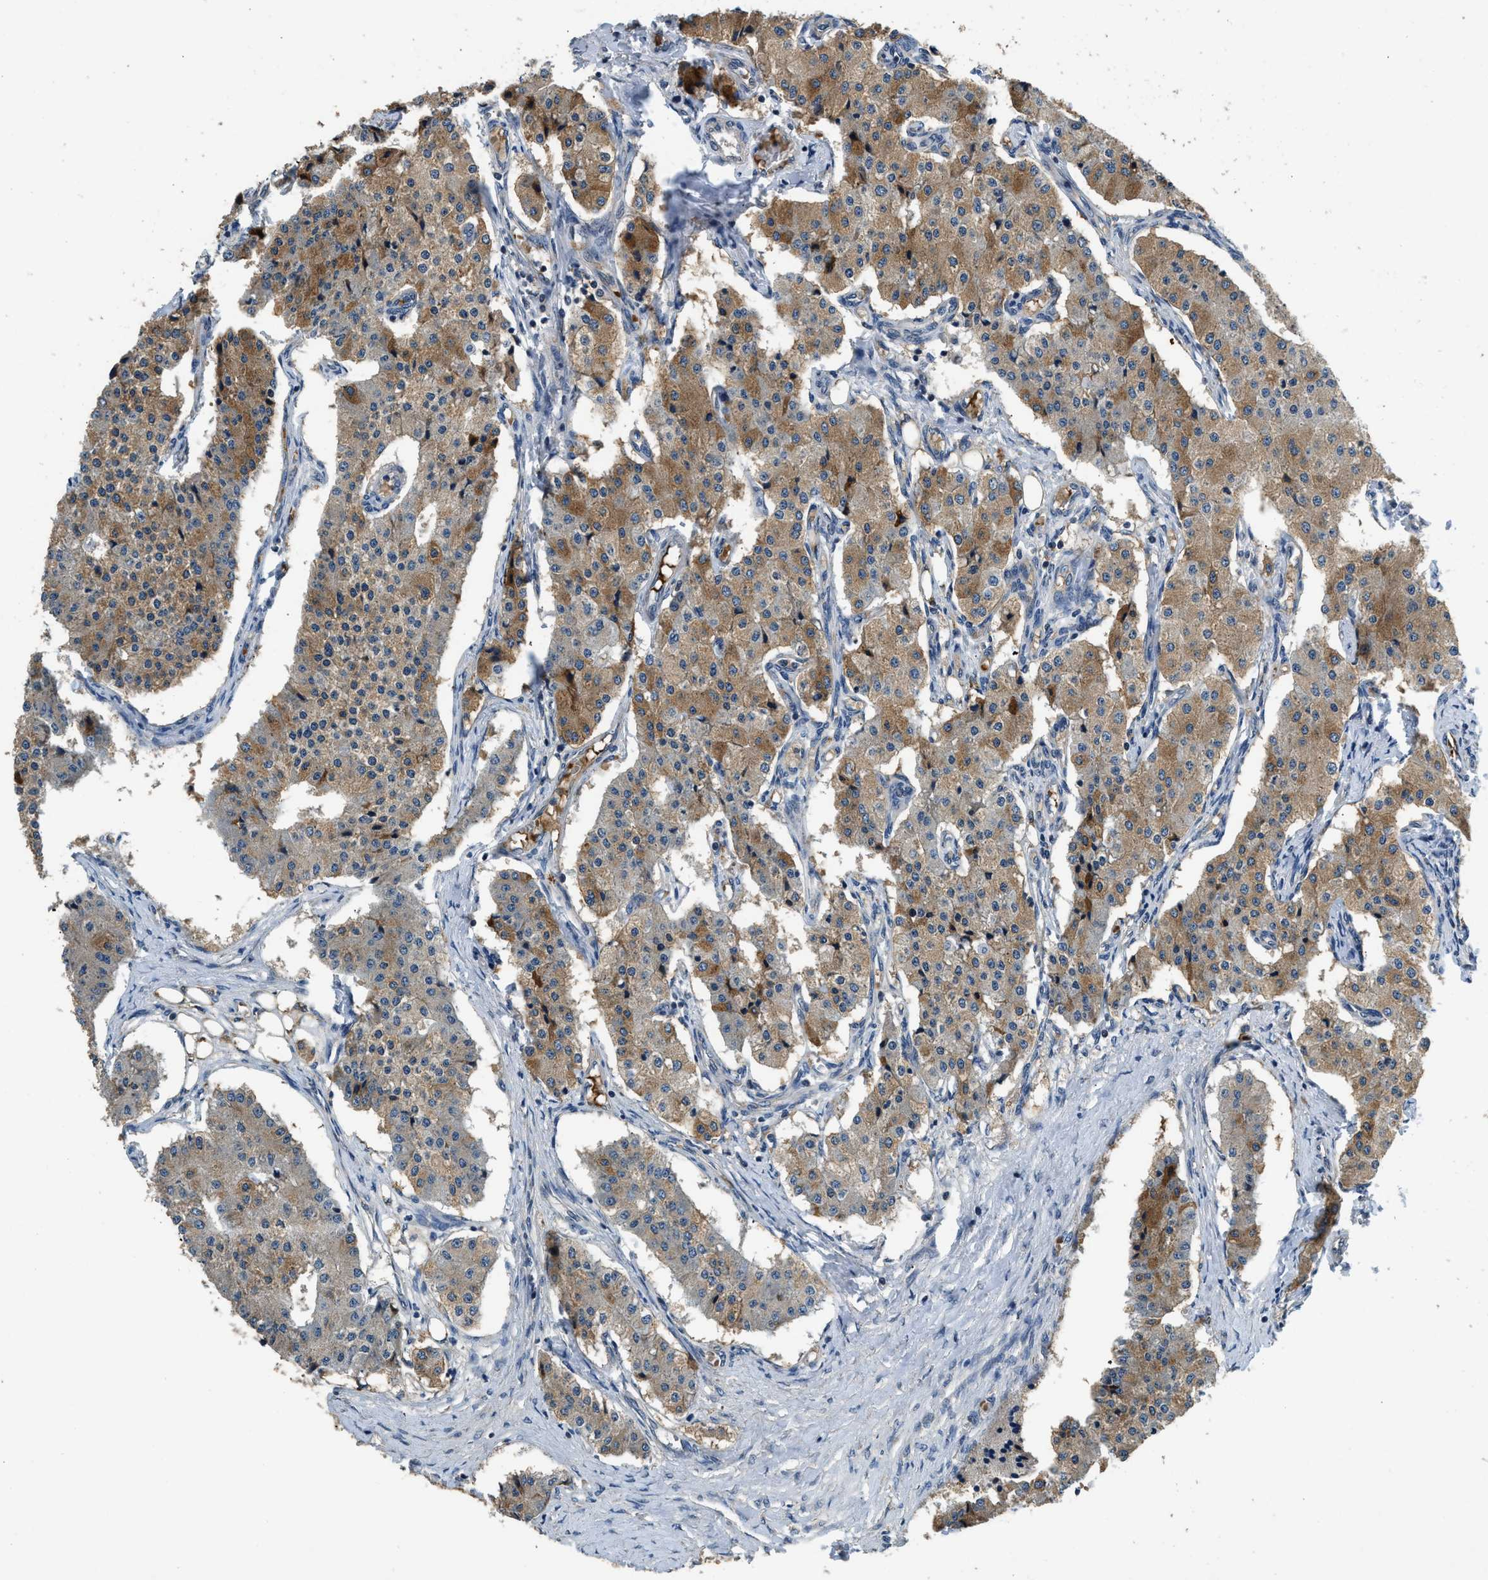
{"staining": {"intensity": "moderate", "quantity": ">75%", "location": "cytoplasmic/membranous"}, "tissue": "carcinoid", "cell_type": "Tumor cells", "image_type": "cancer", "snomed": [{"axis": "morphology", "description": "Carcinoid, malignant, NOS"}, {"axis": "topography", "description": "Colon"}], "caption": "Immunohistochemical staining of carcinoid displays medium levels of moderate cytoplasmic/membranous positivity in about >75% of tumor cells.", "gene": "IL3RA", "patient": {"sex": "female", "age": 52}}